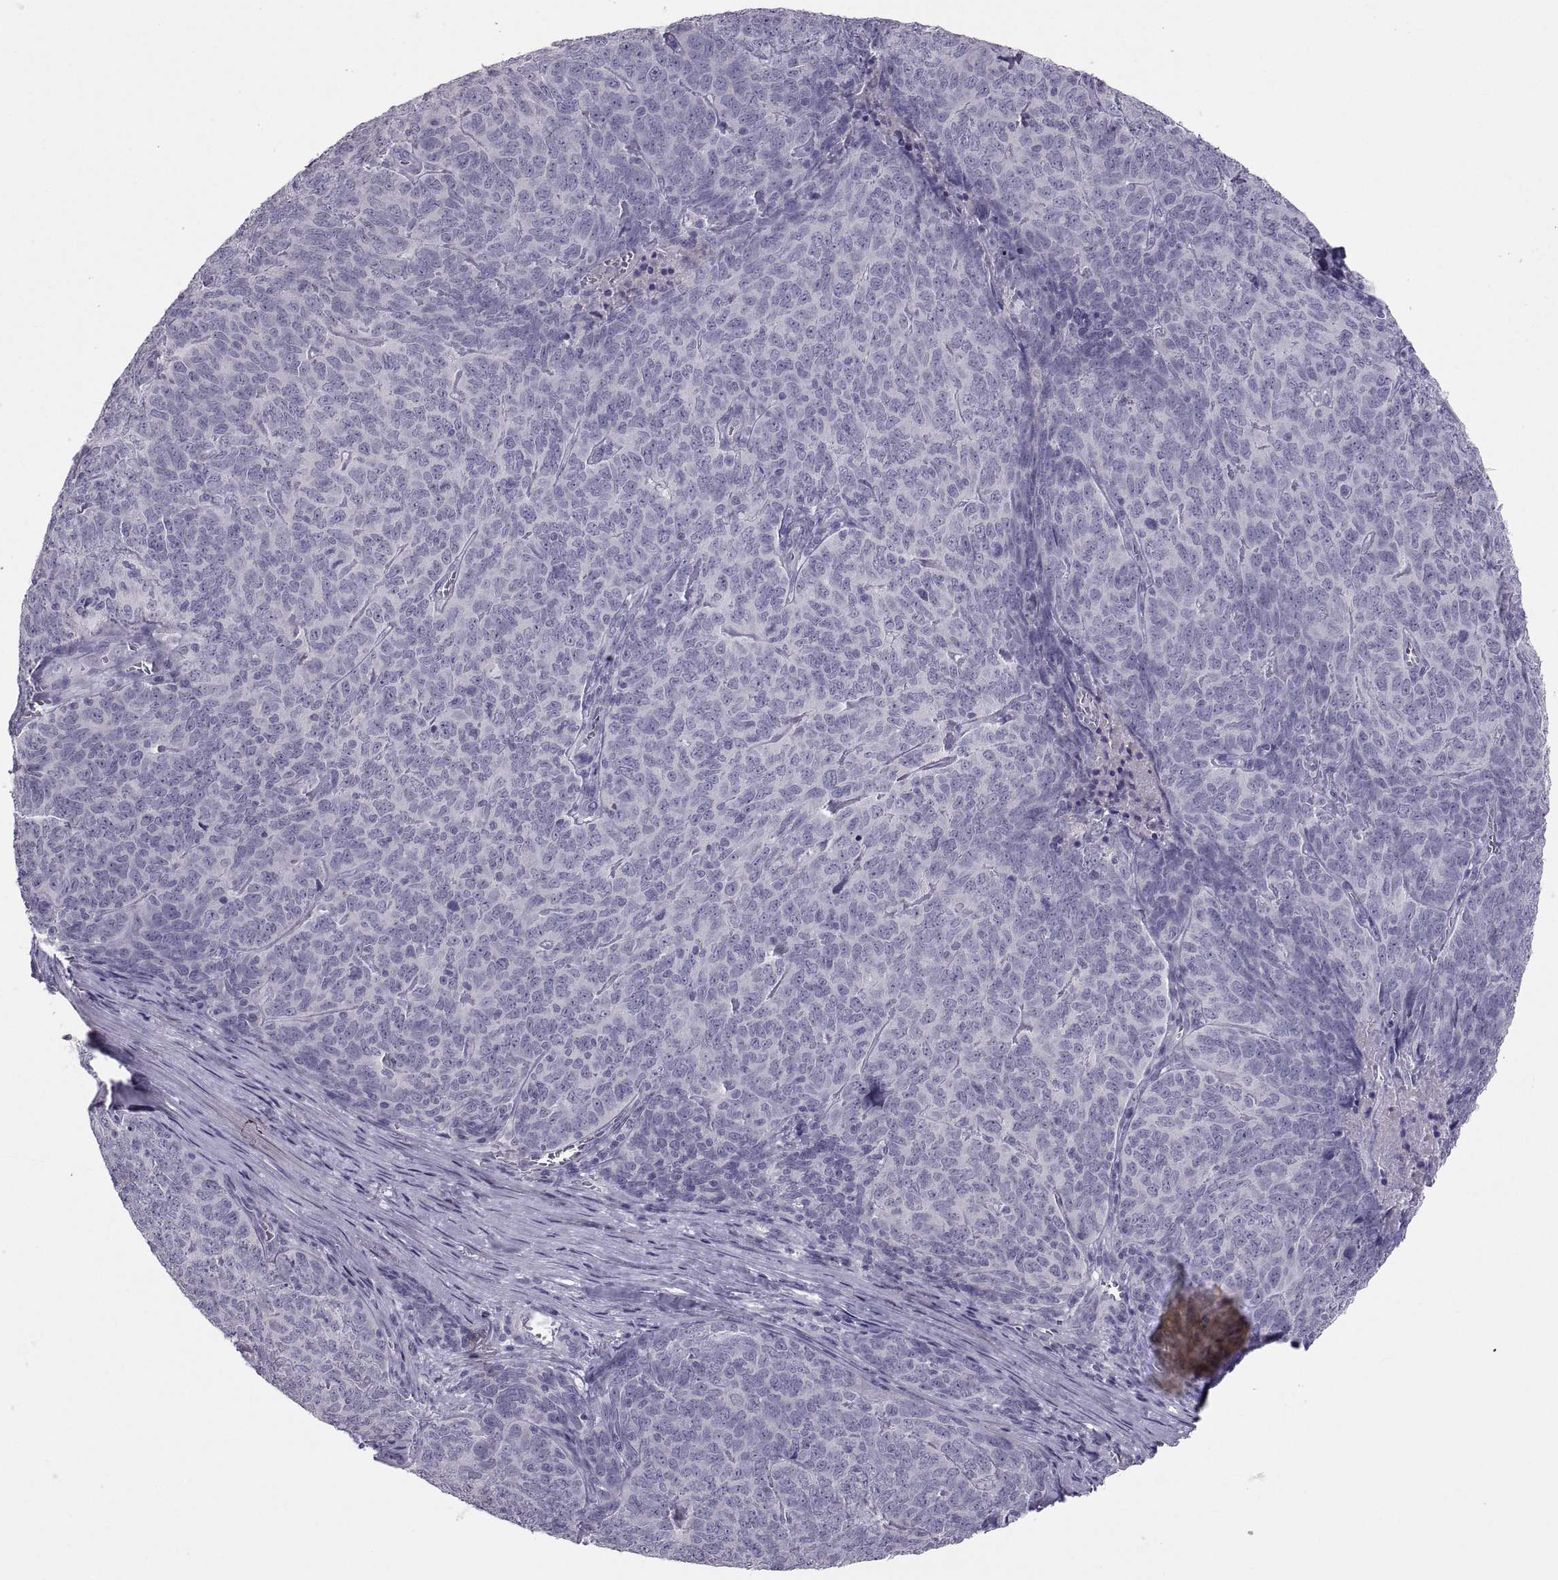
{"staining": {"intensity": "negative", "quantity": "none", "location": "none"}, "tissue": "skin cancer", "cell_type": "Tumor cells", "image_type": "cancer", "snomed": [{"axis": "morphology", "description": "Squamous cell carcinoma, NOS"}, {"axis": "topography", "description": "Skin"}, {"axis": "topography", "description": "Anal"}], "caption": "Tumor cells are negative for protein expression in human squamous cell carcinoma (skin). The staining was performed using DAB (3,3'-diaminobenzidine) to visualize the protein expression in brown, while the nuclei were stained in blue with hematoxylin (Magnification: 20x).", "gene": "IGSF1", "patient": {"sex": "female", "age": 51}}